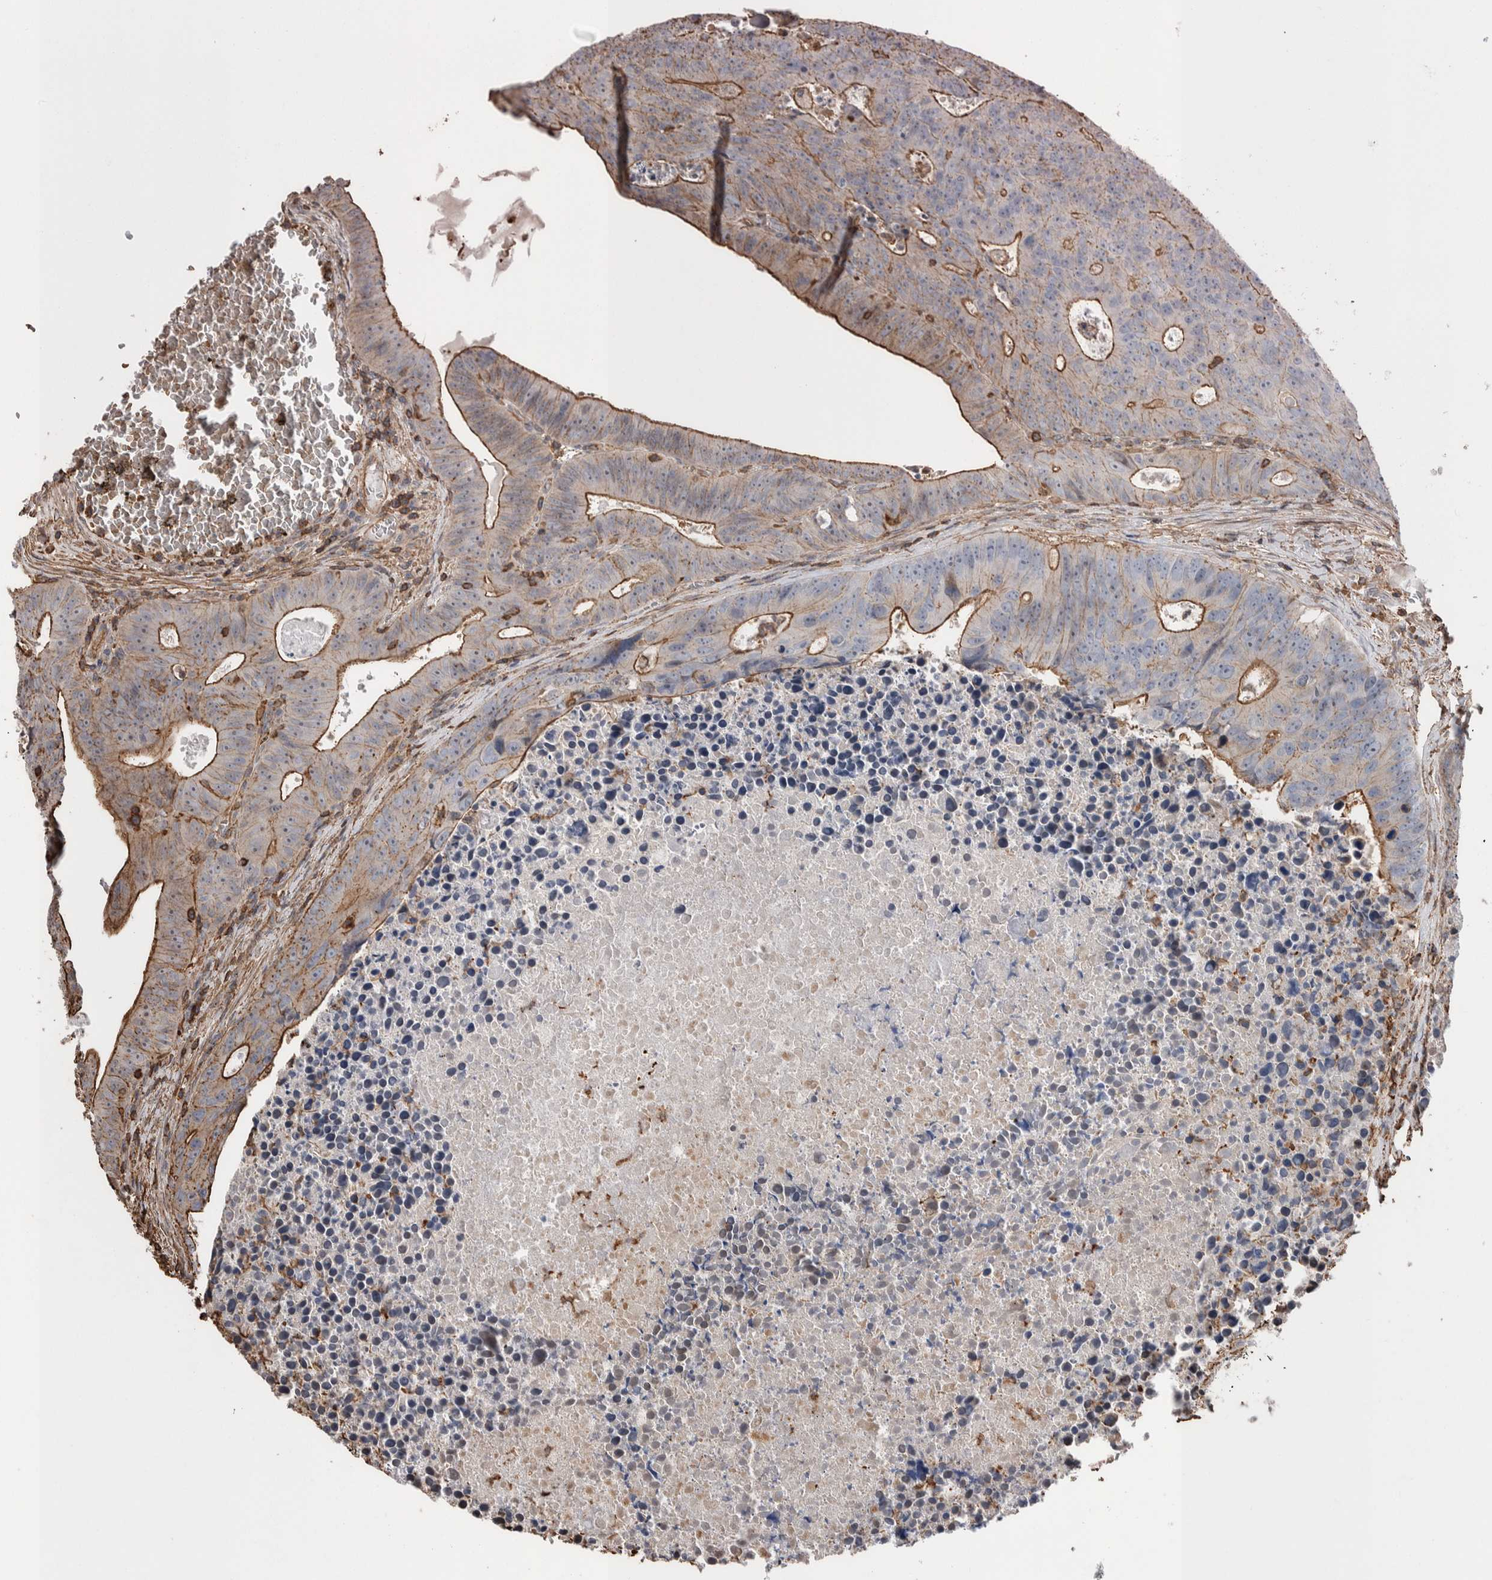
{"staining": {"intensity": "moderate", "quantity": ">75%", "location": "cytoplasmic/membranous"}, "tissue": "colorectal cancer", "cell_type": "Tumor cells", "image_type": "cancer", "snomed": [{"axis": "morphology", "description": "Adenocarcinoma, NOS"}, {"axis": "topography", "description": "Colon"}], "caption": "Immunohistochemistry (IHC) (DAB) staining of human colorectal cancer (adenocarcinoma) reveals moderate cytoplasmic/membranous protein positivity in about >75% of tumor cells.", "gene": "ENPP2", "patient": {"sex": "male", "age": 87}}